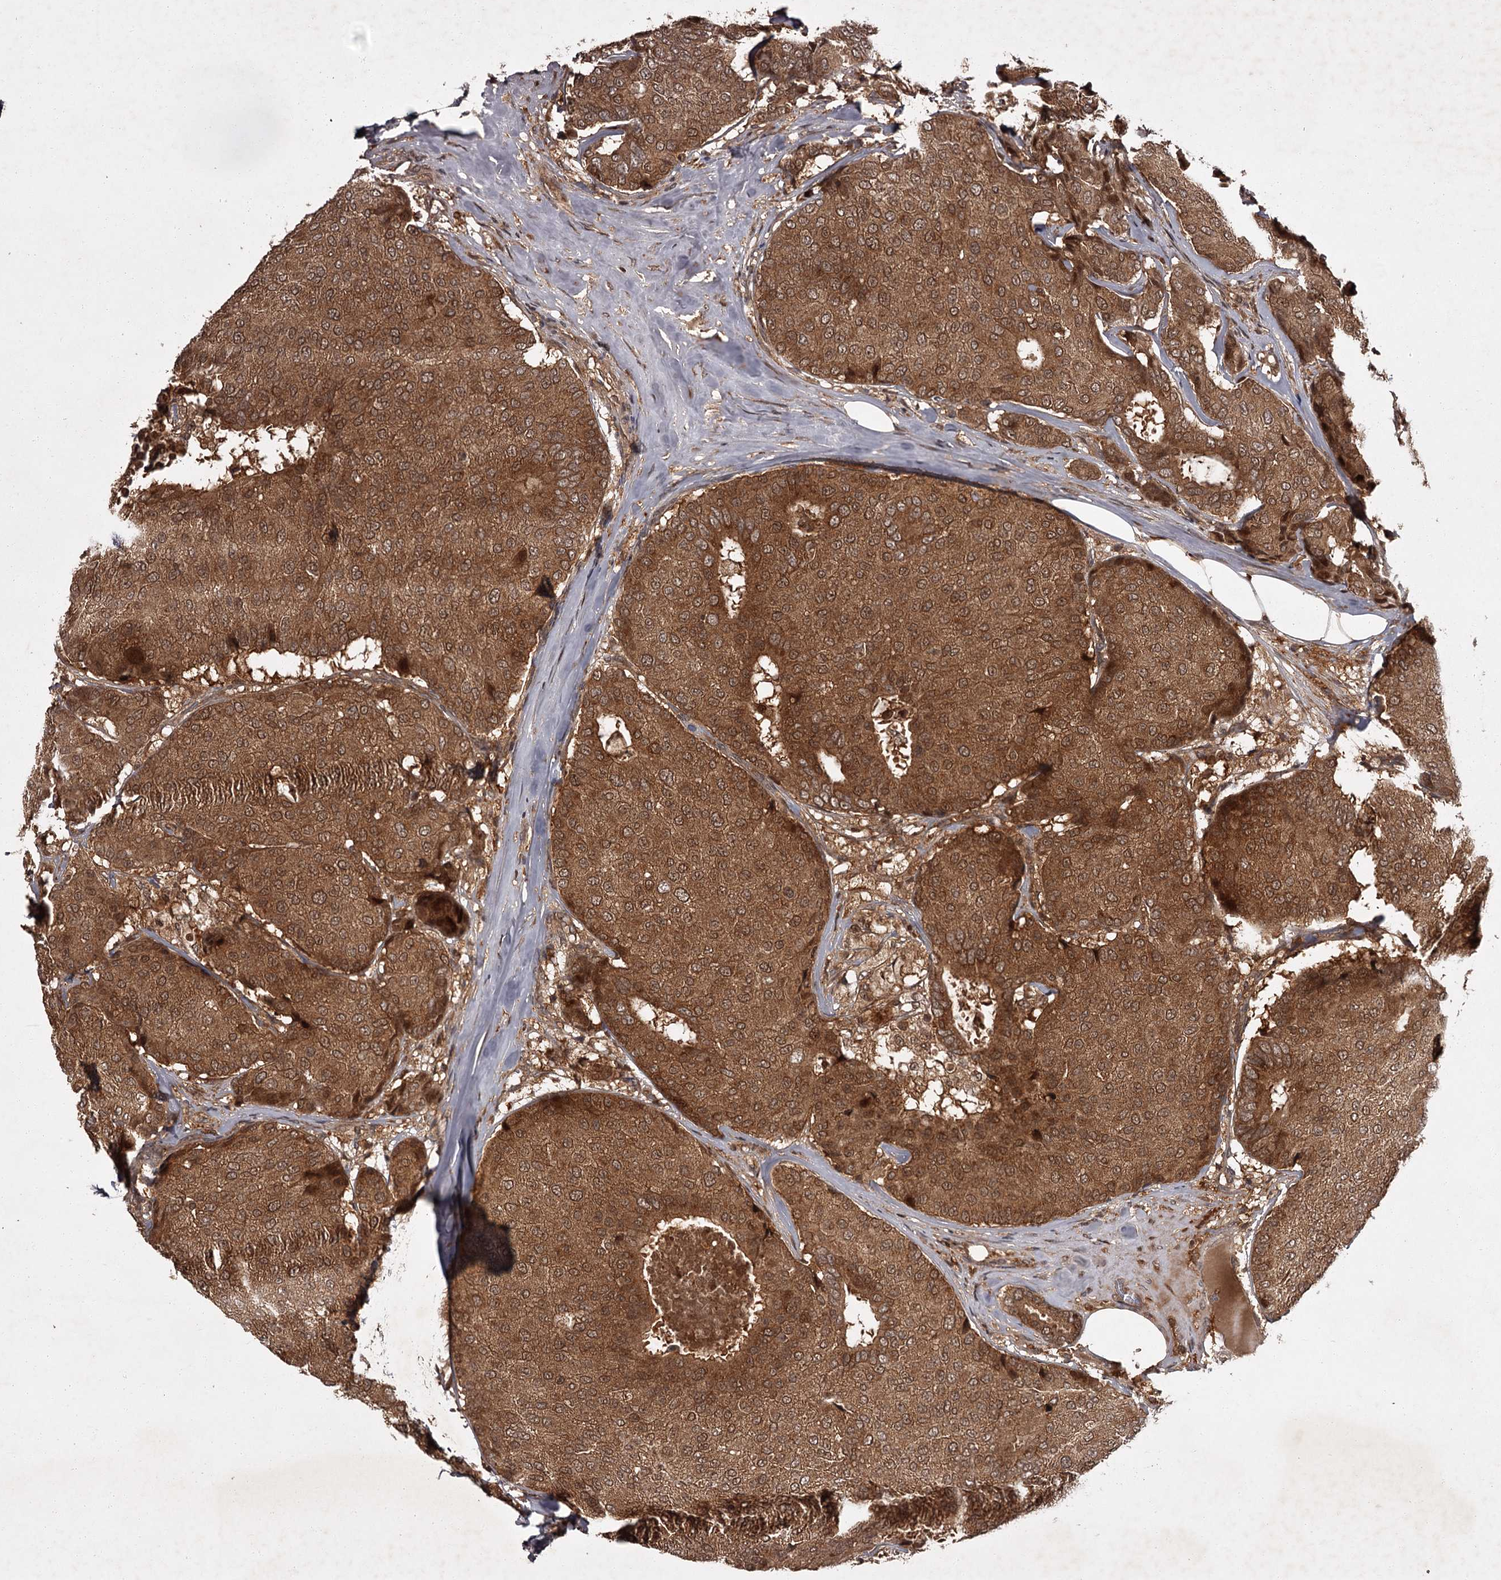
{"staining": {"intensity": "strong", "quantity": ">75%", "location": "cytoplasmic/membranous,nuclear"}, "tissue": "breast cancer", "cell_type": "Tumor cells", "image_type": "cancer", "snomed": [{"axis": "morphology", "description": "Duct carcinoma"}, {"axis": "topography", "description": "Breast"}], "caption": "High-magnification brightfield microscopy of breast invasive ductal carcinoma stained with DAB (3,3'-diaminobenzidine) (brown) and counterstained with hematoxylin (blue). tumor cells exhibit strong cytoplasmic/membranous and nuclear positivity is appreciated in about>75% of cells. Ihc stains the protein in brown and the nuclei are stained blue.", "gene": "TBC1D23", "patient": {"sex": "female", "age": 75}}